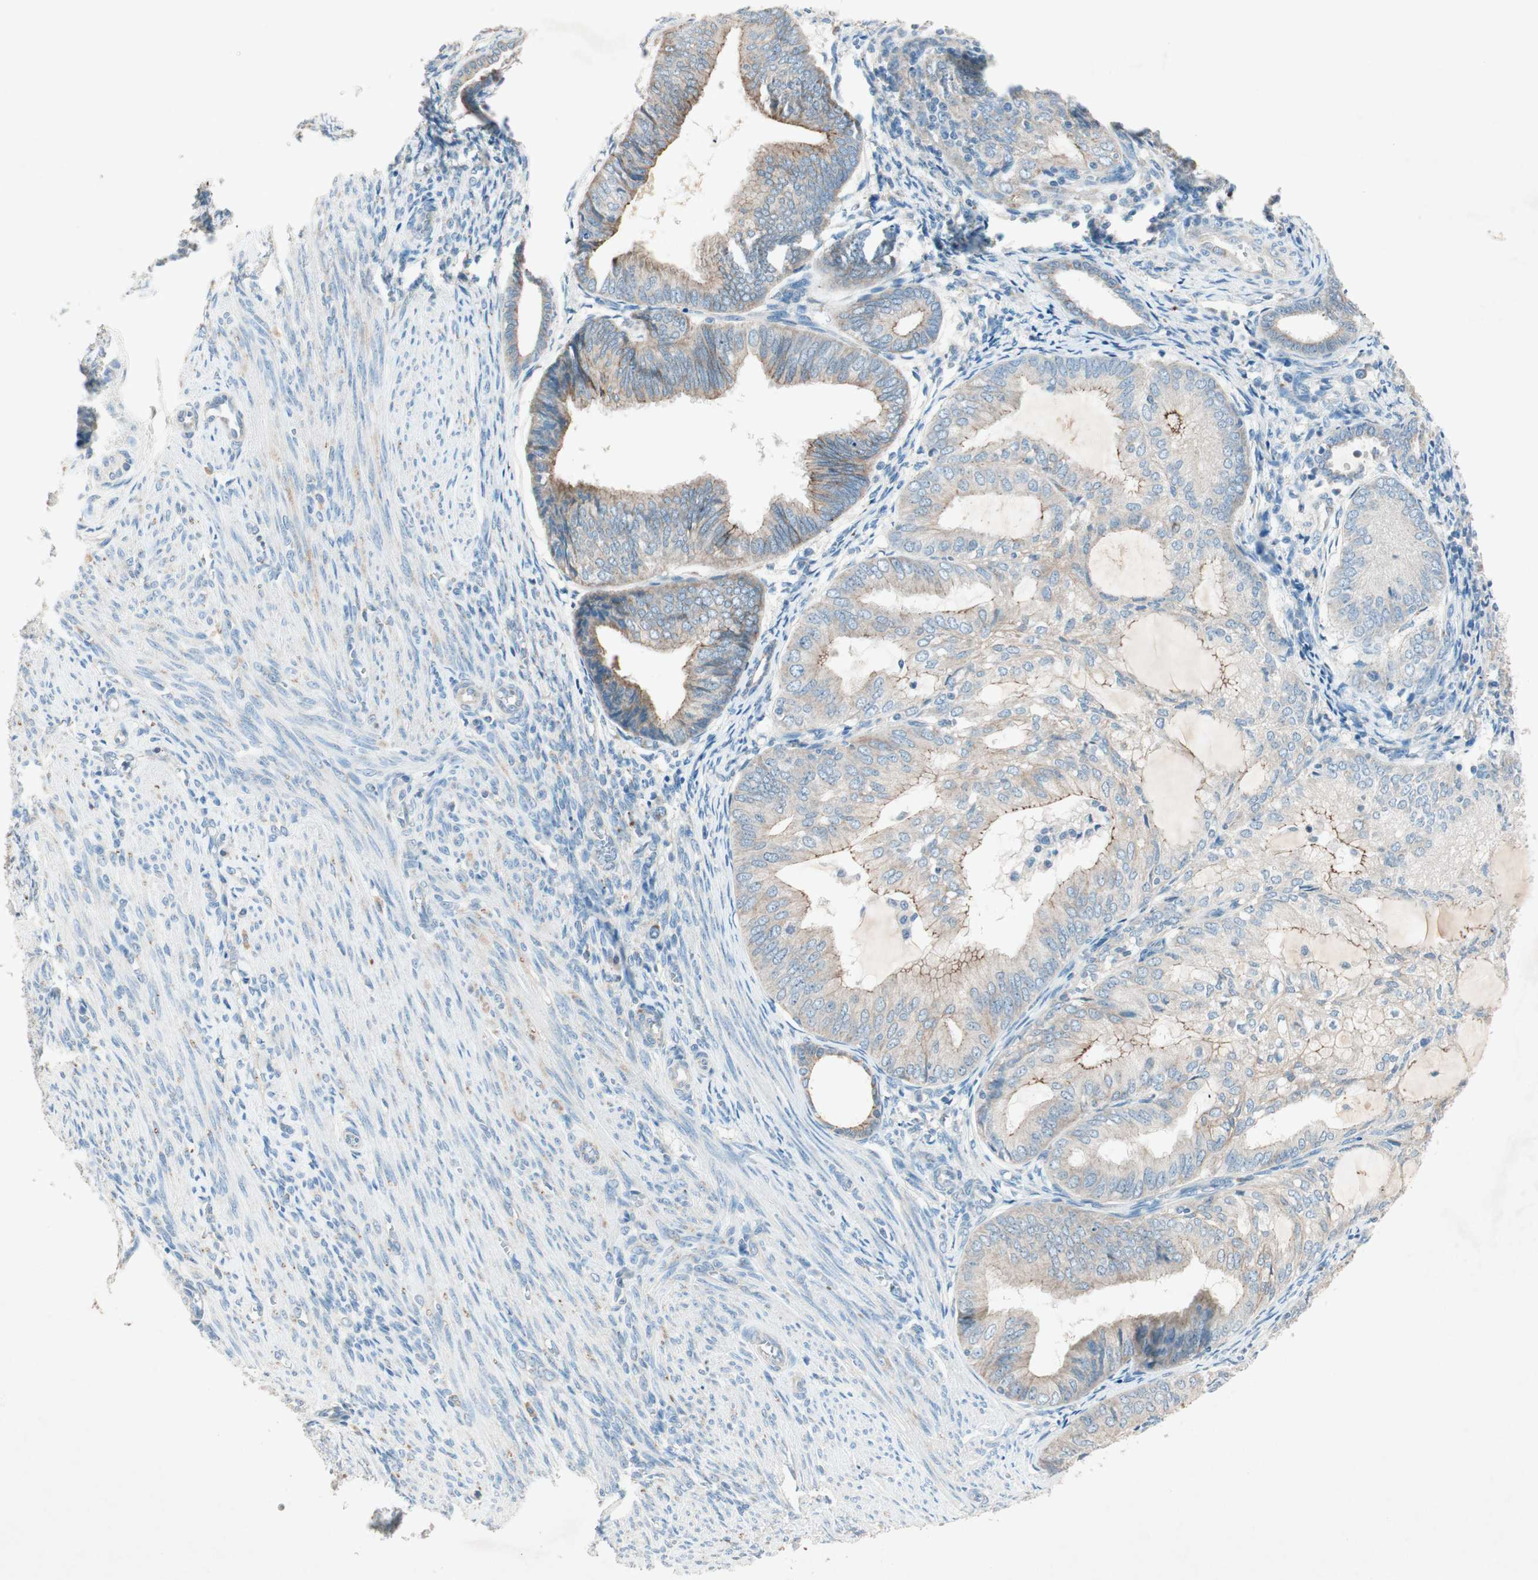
{"staining": {"intensity": "weak", "quantity": "25%-75%", "location": "cytoplasmic/membranous"}, "tissue": "endometrial cancer", "cell_type": "Tumor cells", "image_type": "cancer", "snomed": [{"axis": "morphology", "description": "Adenocarcinoma, NOS"}, {"axis": "topography", "description": "Endometrium"}], "caption": "Immunohistochemical staining of endometrial cancer exhibits low levels of weak cytoplasmic/membranous protein expression in approximately 25%-75% of tumor cells.", "gene": "NKAIN1", "patient": {"sex": "female", "age": 81}}